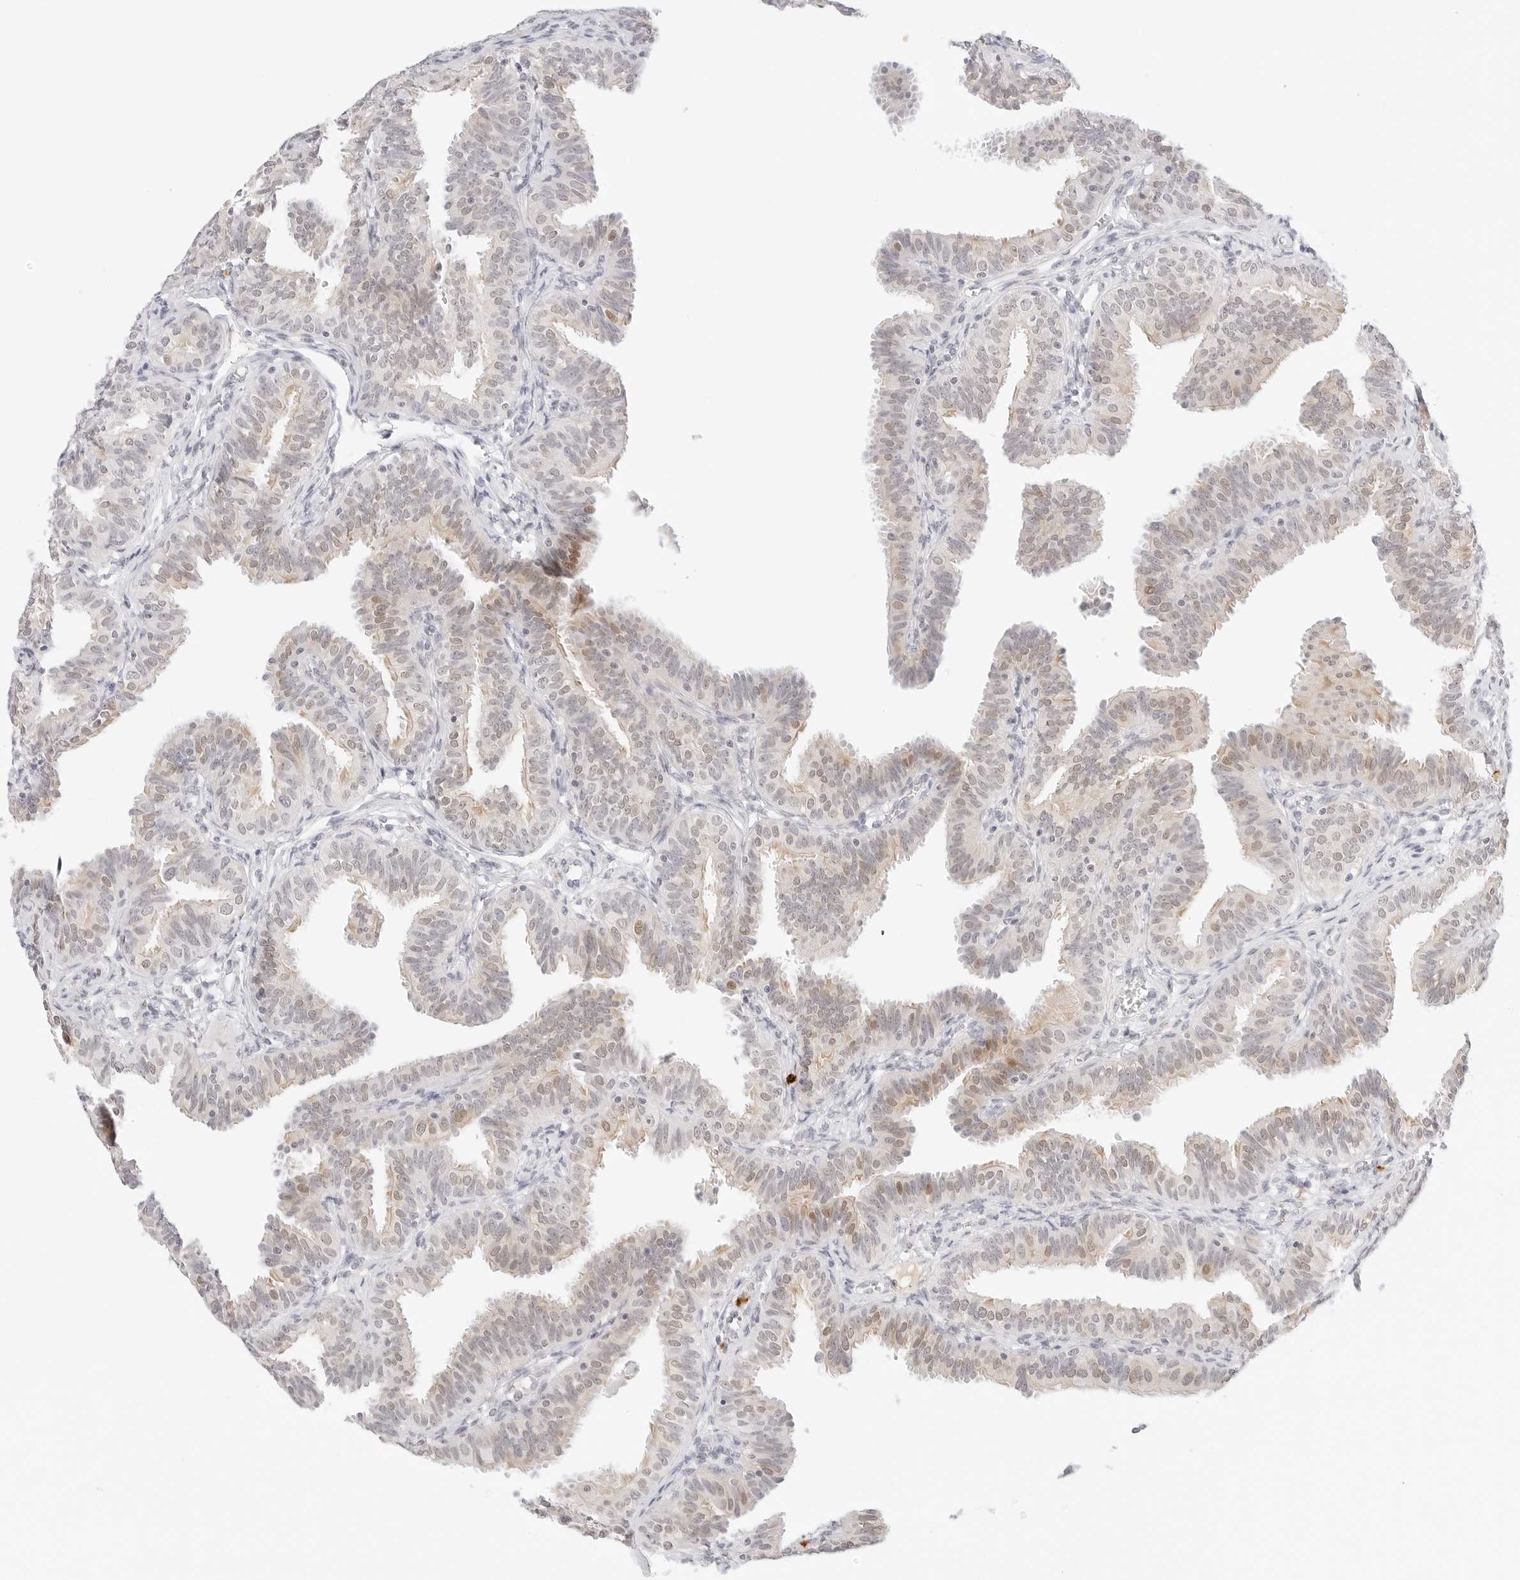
{"staining": {"intensity": "moderate", "quantity": "<25%", "location": "nuclear"}, "tissue": "fallopian tube", "cell_type": "Glandular cells", "image_type": "normal", "snomed": [{"axis": "morphology", "description": "Normal tissue, NOS"}, {"axis": "topography", "description": "Fallopian tube"}], "caption": "Fallopian tube stained with IHC shows moderate nuclear expression in about <25% of glandular cells.", "gene": "XKR4", "patient": {"sex": "female", "age": 35}}